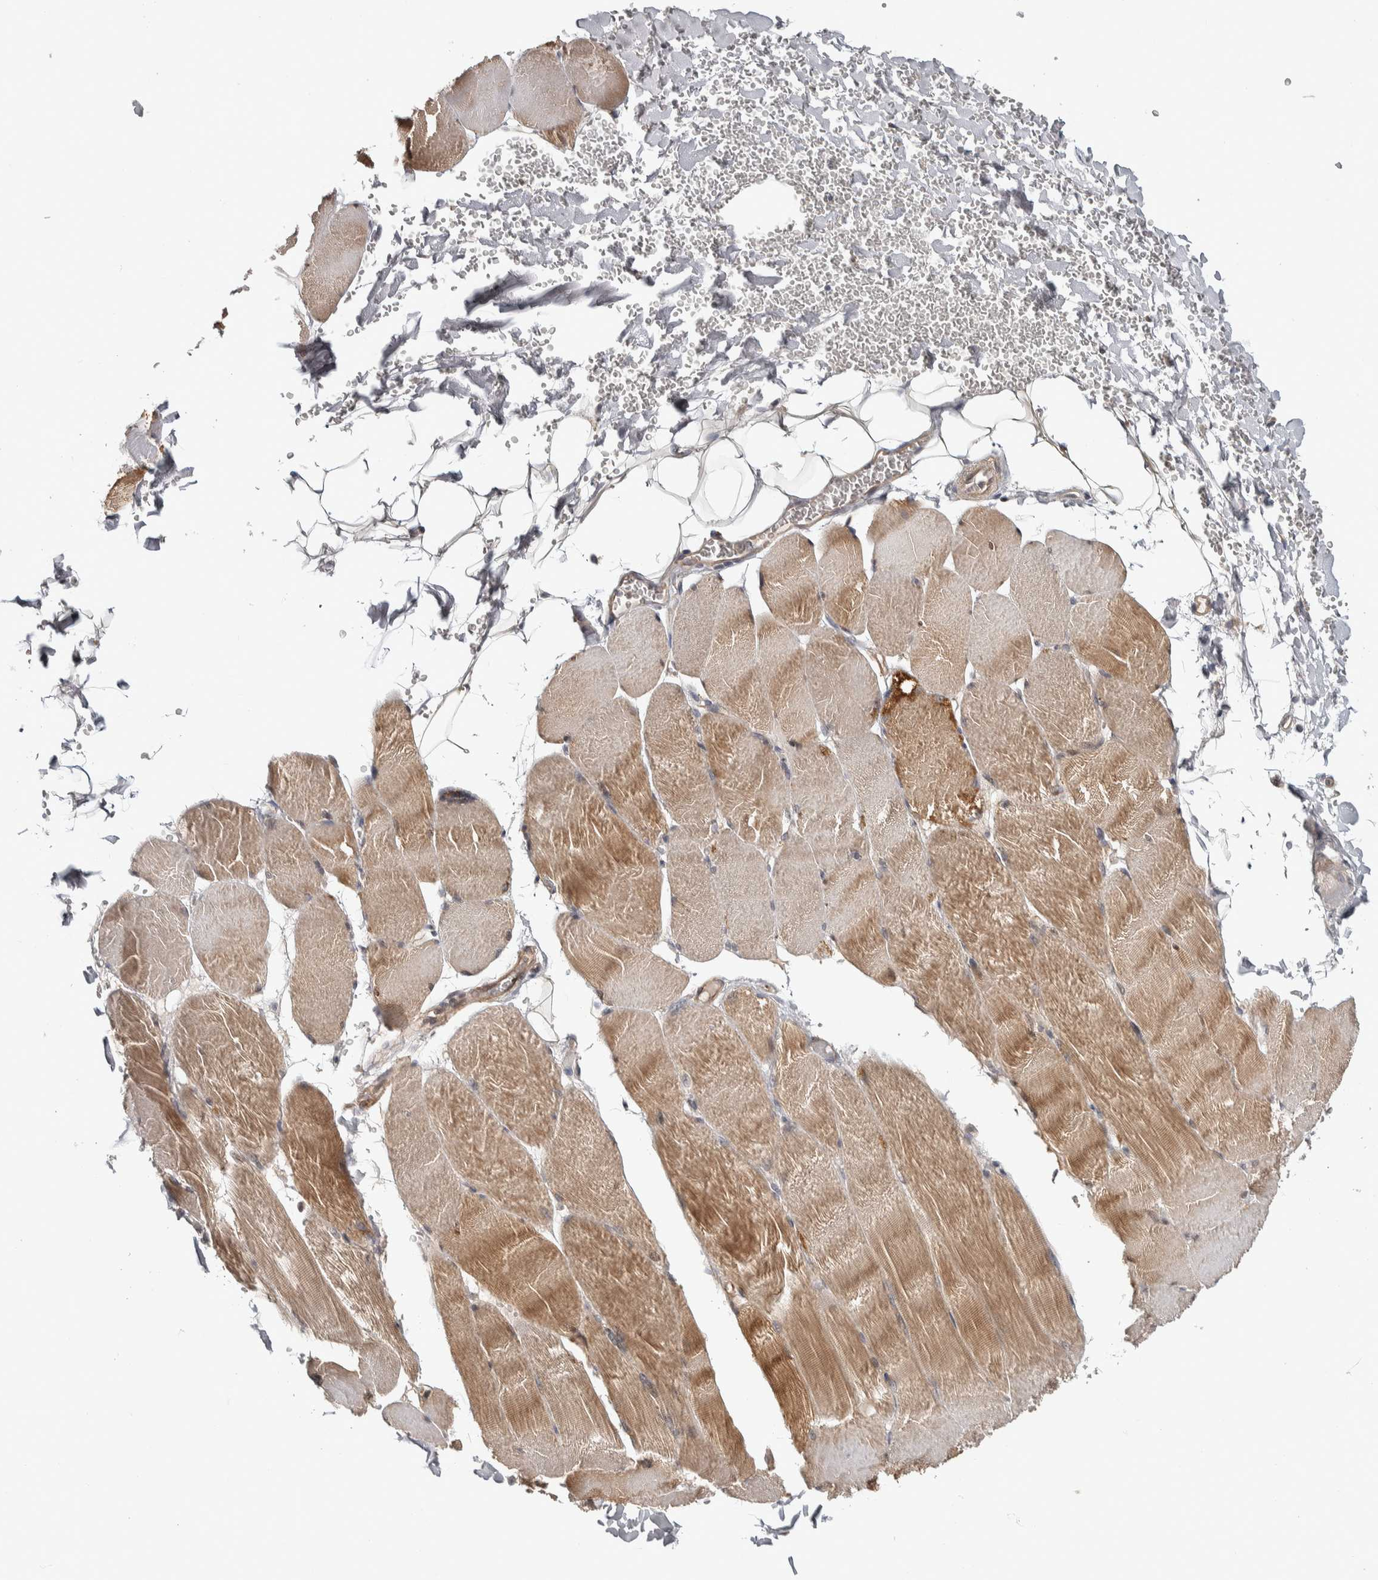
{"staining": {"intensity": "moderate", "quantity": ">75%", "location": "cytoplasmic/membranous"}, "tissue": "skeletal muscle", "cell_type": "Myocytes", "image_type": "normal", "snomed": [{"axis": "morphology", "description": "Normal tissue, NOS"}, {"axis": "topography", "description": "Skin"}, {"axis": "topography", "description": "Skeletal muscle"}], "caption": "This histopathology image exhibits immunohistochemistry staining of benign skeletal muscle, with medium moderate cytoplasmic/membranous expression in approximately >75% of myocytes.", "gene": "CHMP4C", "patient": {"sex": "male", "age": 83}}